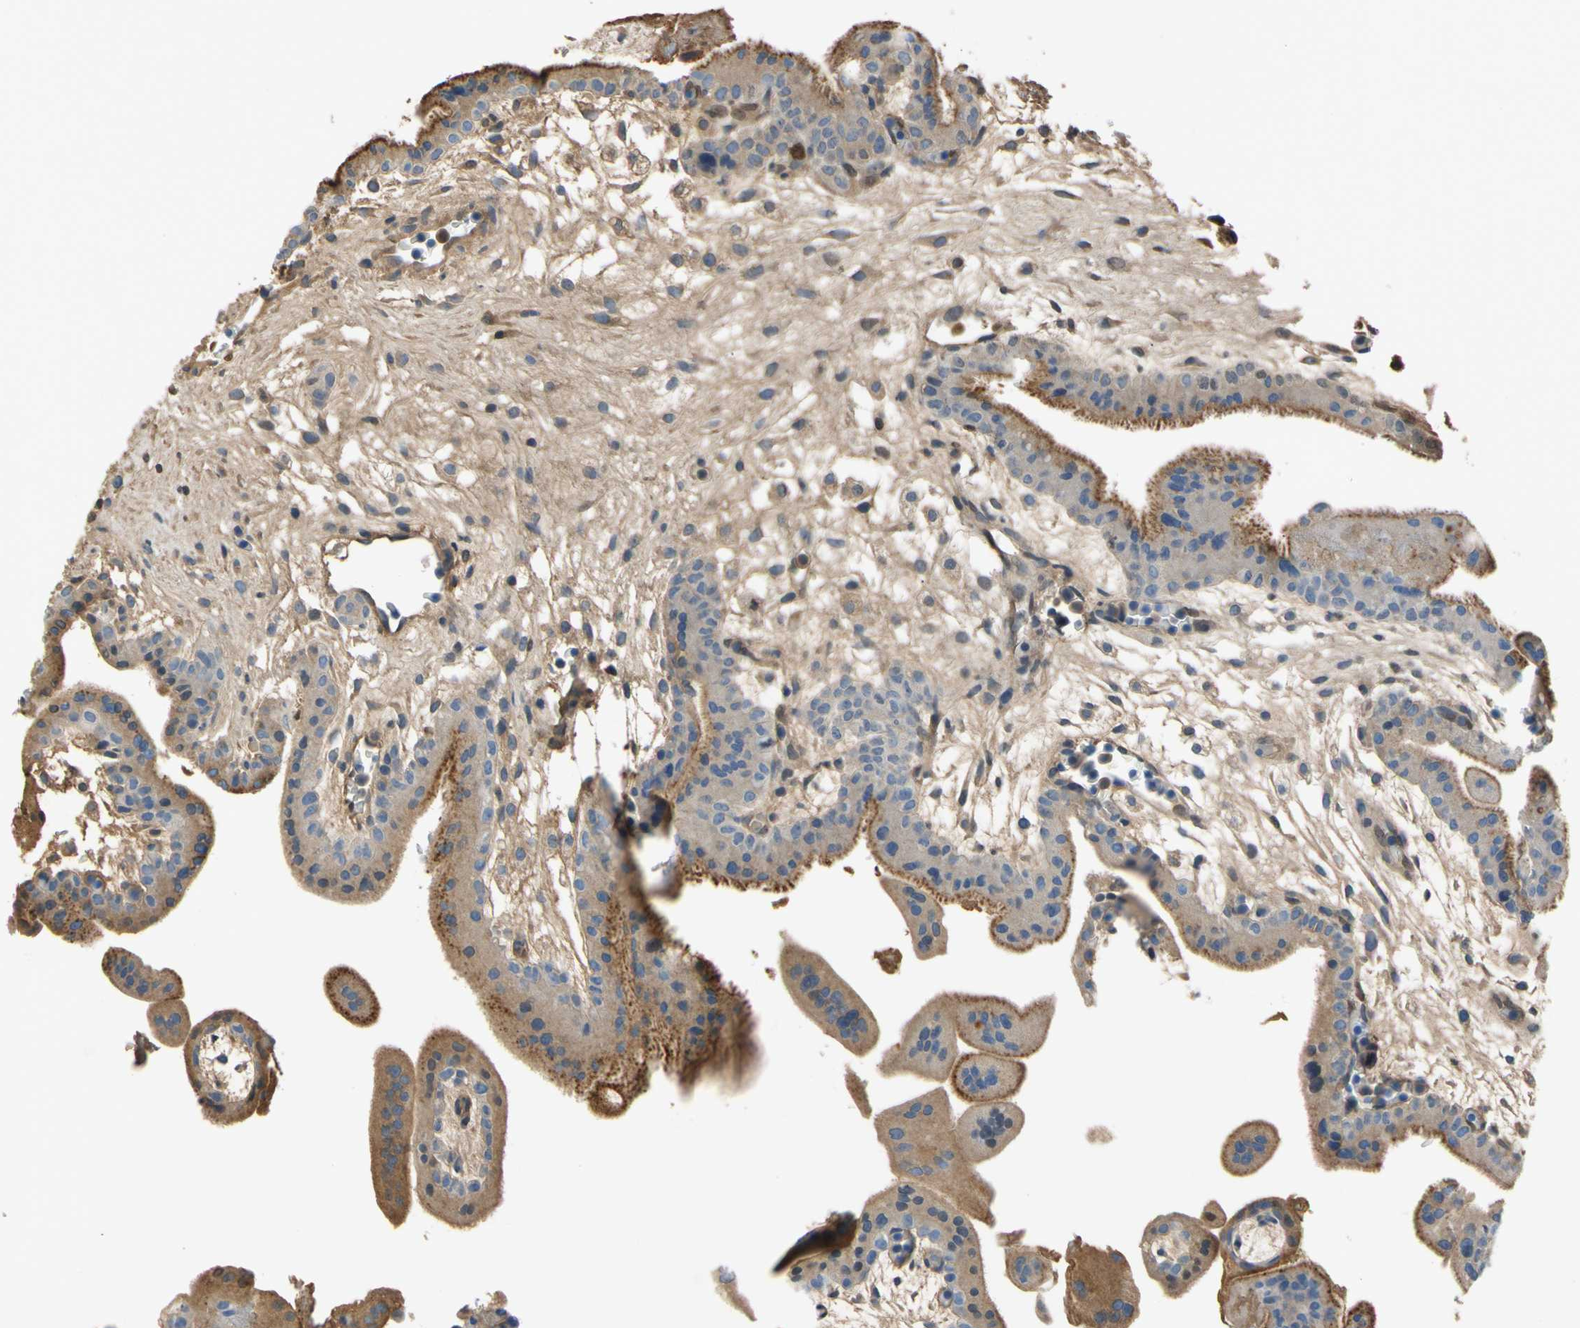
{"staining": {"intensity": "weak", "quantity": ">75%", "location": "cytoplasmic/membranous"}, "tissue": "placenta", "cell_type": "Decidual cells", "image_type": "normal", "snomed": [{"axis": "morphology", "description": "Normal tissue, NOS"}, {"axis": "topography", "description": "Placenta"}], "caption": "IHC of unremarkable human placenta shows low levels of weak cytoplasmic/membranous expression in about >75% of decidual cells.", "gene": "TIMP2", "patient": {"sex": "female", "age": 35}}